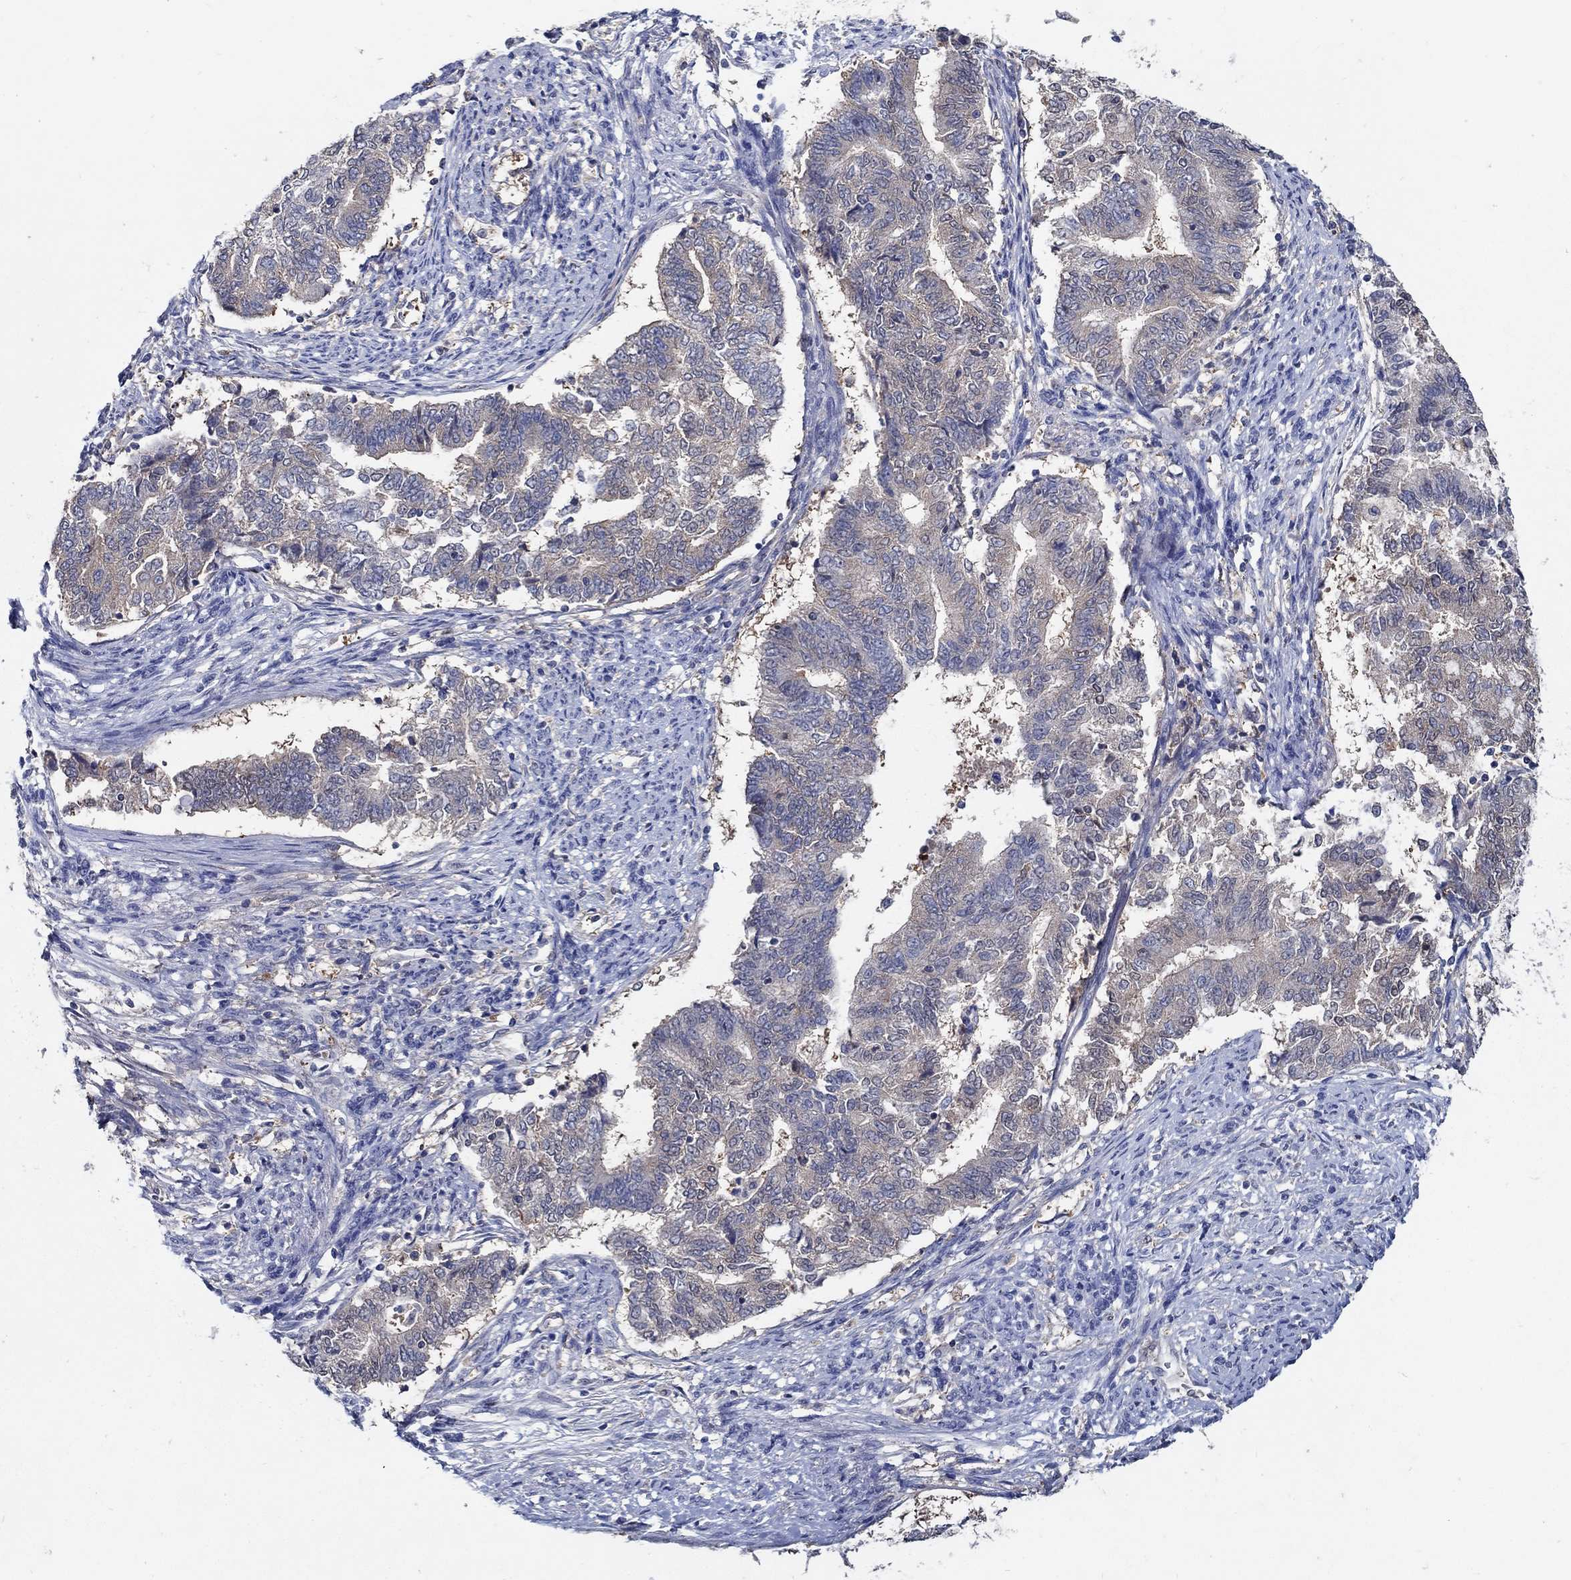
{"staining": {"intensity": "negative", "quantity": "none", "location": "none"}, "tissue": "endometrial cancer", "cell_type": "Tumor cells", "image_type": "cancer", "snomed": [{"axis": "morphology", "description": "Adenocarcinoma, NOS"}, {"axis": "topography", "description": "Endometrium"}], "caption": "Histopathology image shows no protein expression in tumor cells of endometrial adenocarcinoma tissue.", "gene": "MTHFR", "patient": {"sex": "female", "age": 65}}